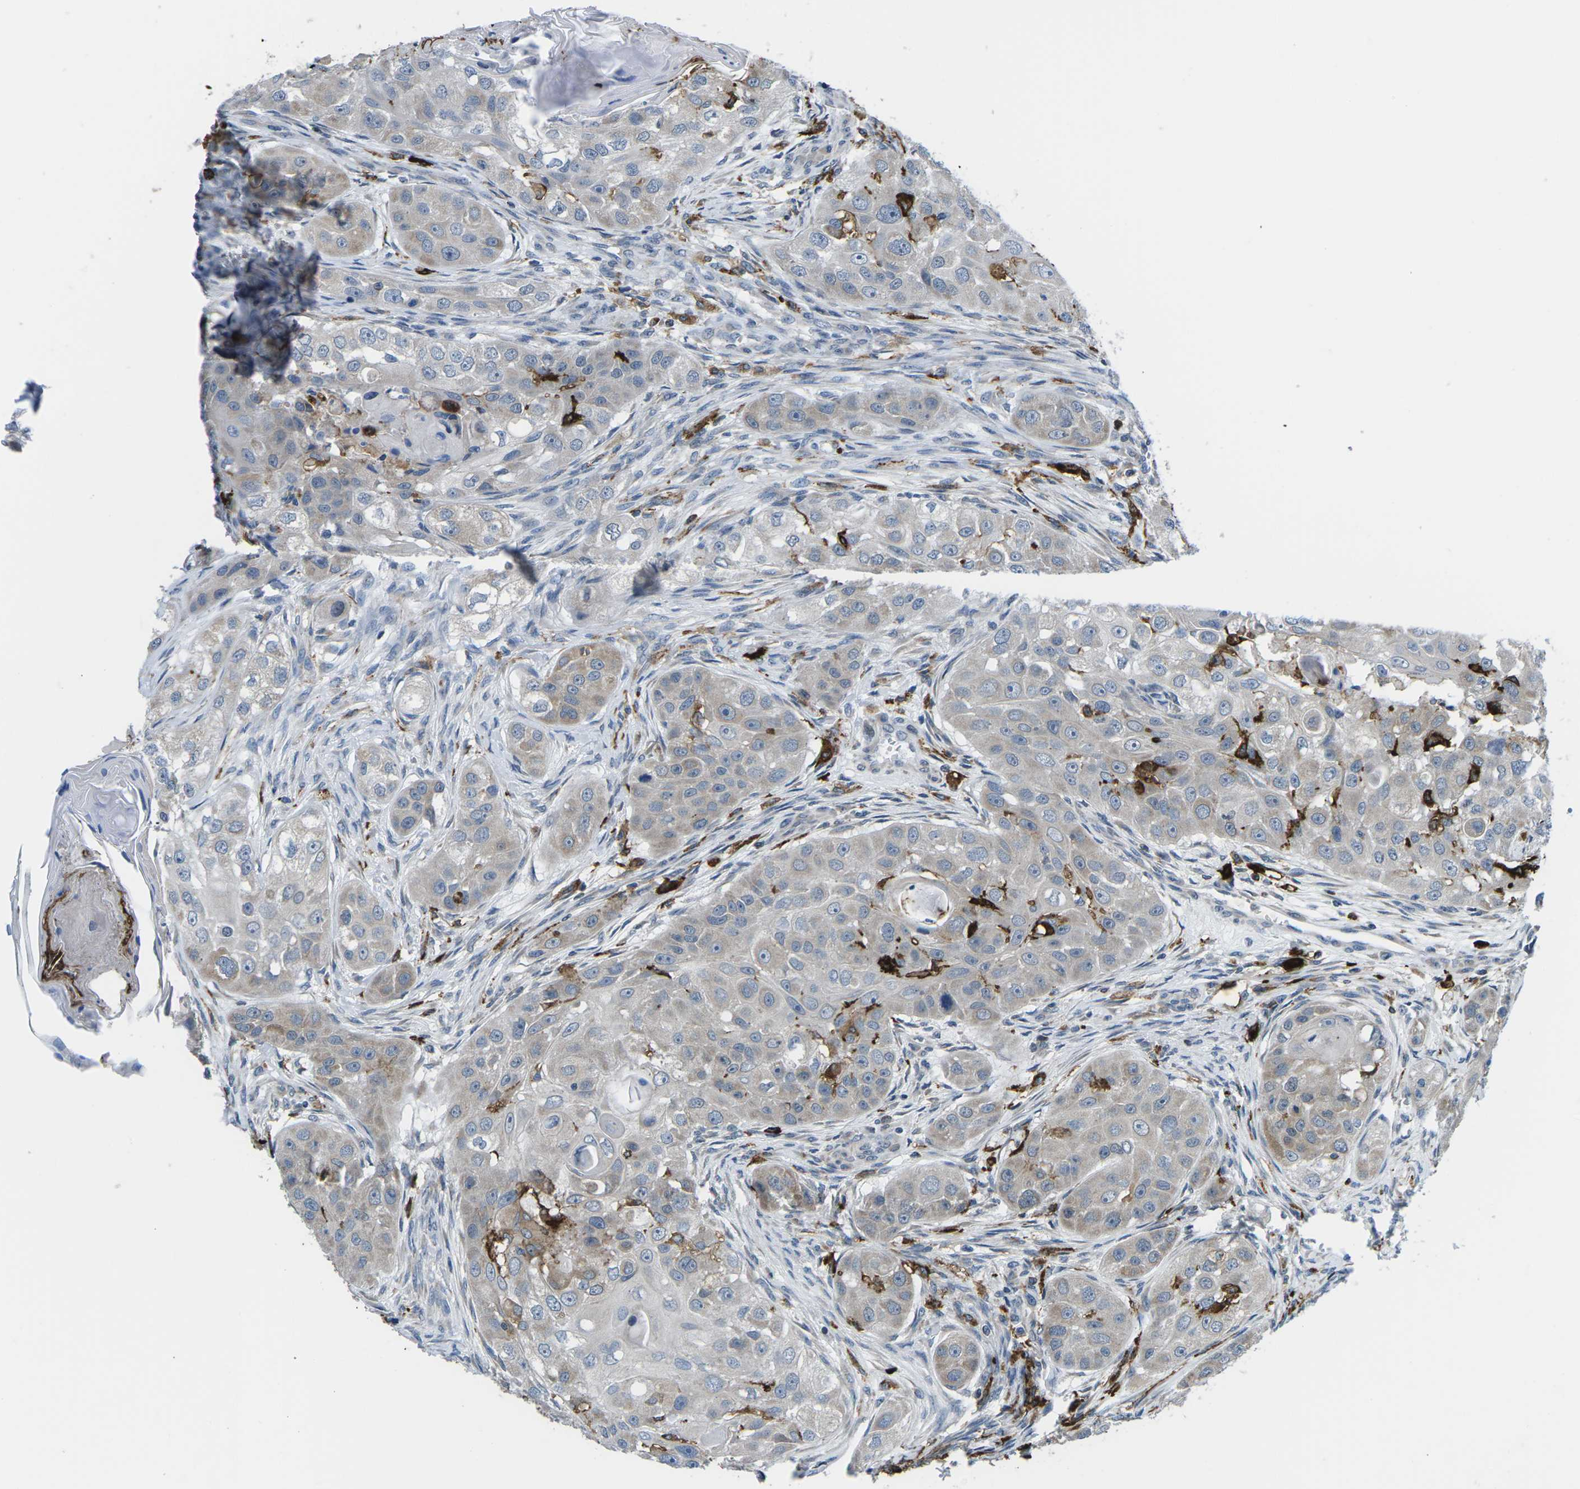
{"staining": {"intensity": "weak", "quantity": "25%-75%", "location": "cytoplasmic/membranous"}, "tissue": "head and neck cancer", "cell_type": "Tumor cells", "image_type": "cancer", "snomed": [{"axis": "morphology", "description": "Normal tissue, NOS"}, {"axis": "morphology", "description": "Squamous cell carcinoma, NOS"}, {"axis": "topography", "description": "Skeletal muscle"}, {"axis": "topography", "description": "Head-Neck"}], "caption": "Brown immunohistochemical staining in squamous cell carcinoma (head and neck) displays weak cytoplasmic/membranous expression in approximately 25%-75% of tumor cells. Using DAB (3,3'-diaminobenzidine) (brown) and hematoxylin (blue) stains, captured at high magnification using brightfield microscopy.", "gene": "PTPN1", "patient": {"sex": "male", "age": 51}}